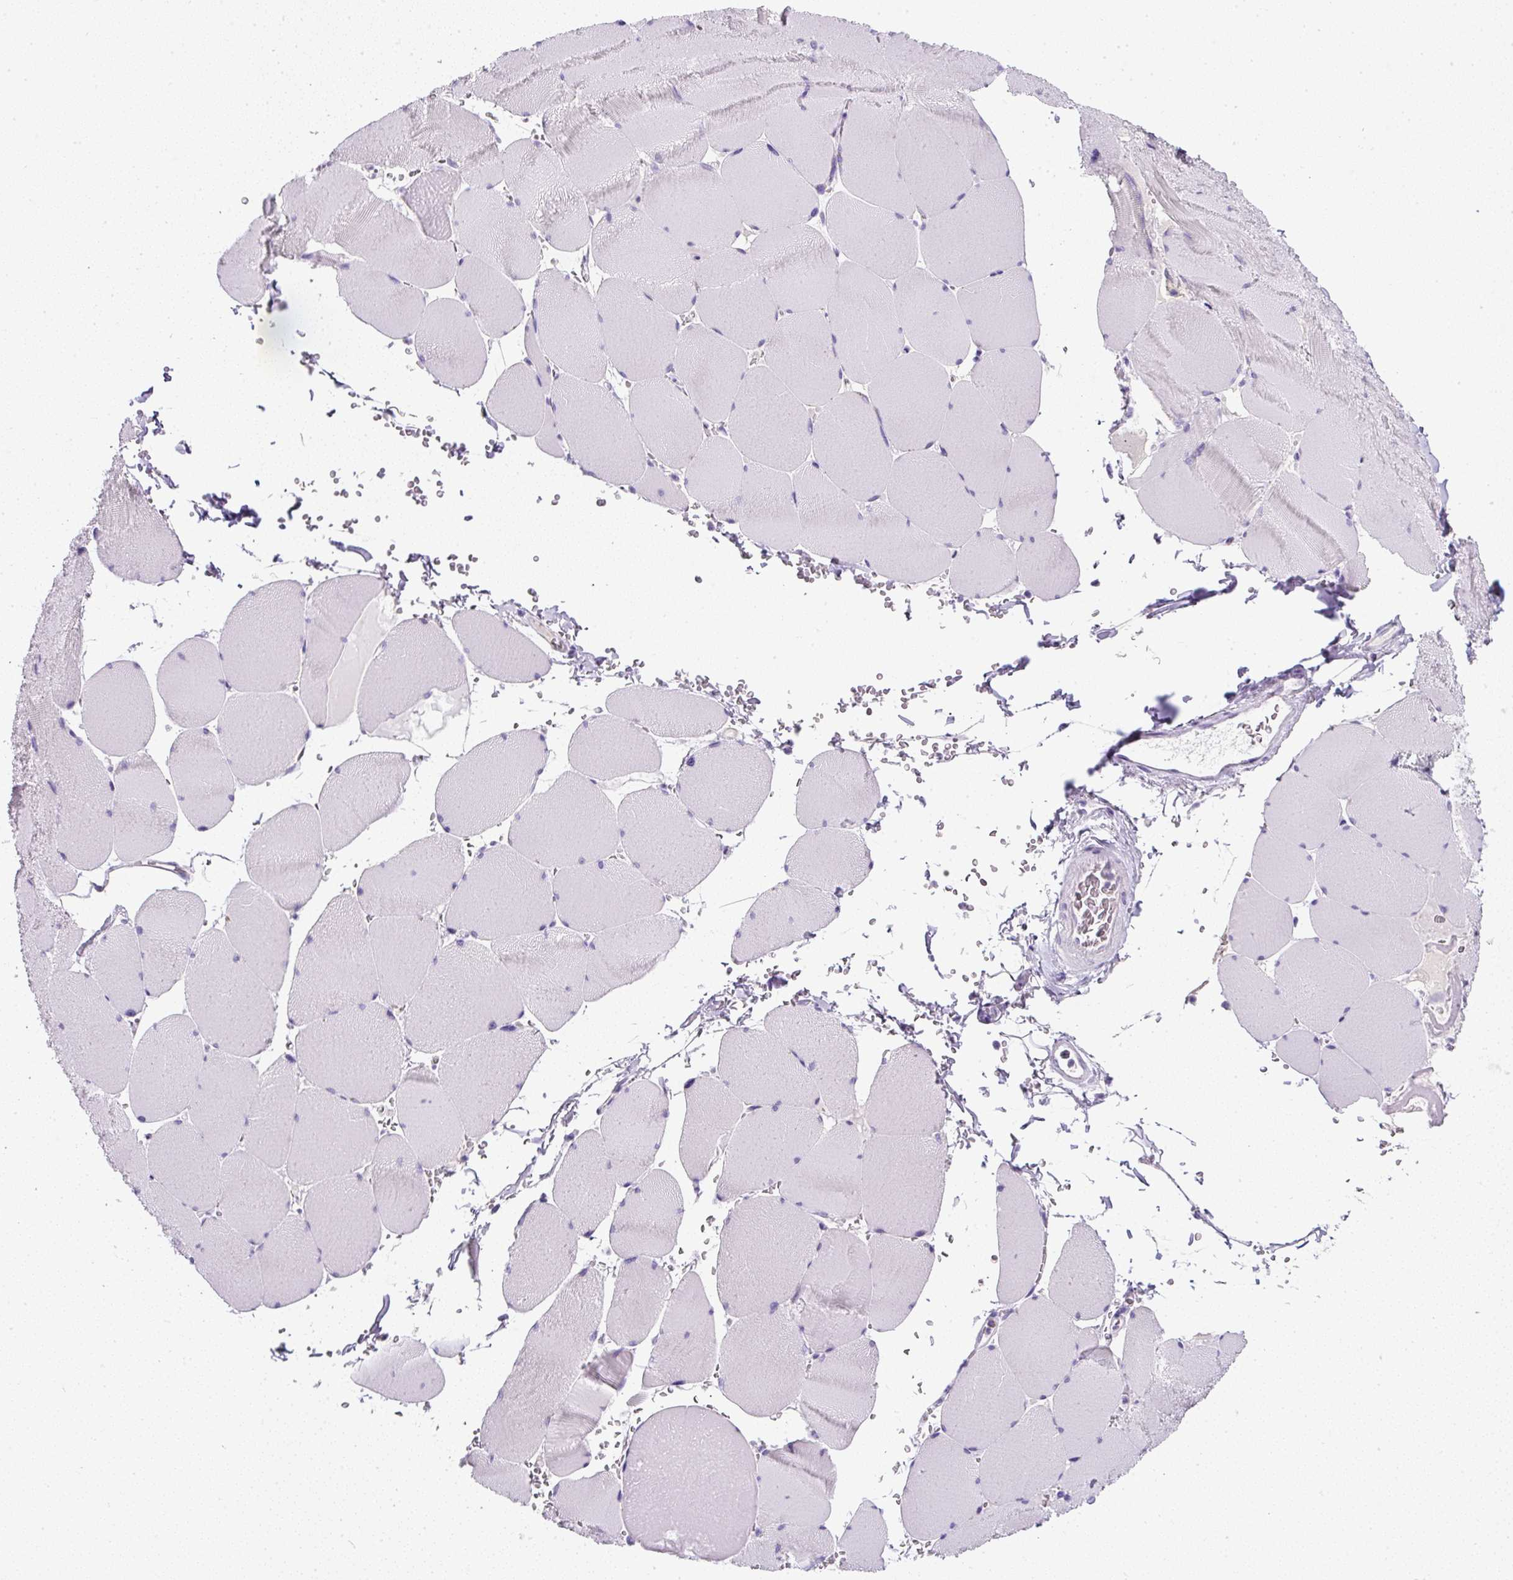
{"staining": {"intensity": "negative", "quantity": "none", "location": "none"}, "tissue": "skeletal muscle", "cell_type": "Myocytes", "image_type": "normal", "snomed": [{"axis": "morphology", "description": "Normal tissue, NOS"}, {"axis": "topography", "description": "Skeletal muscle"}, {"axis": "topography", "description": "Head-Neck"}], "caption": "The immunohistochemistry histopathology image has no significant staining in myocytes of skeletal muscle.", "gene": "COL9A2", "patient": {"sex": "male", "age": 66}}